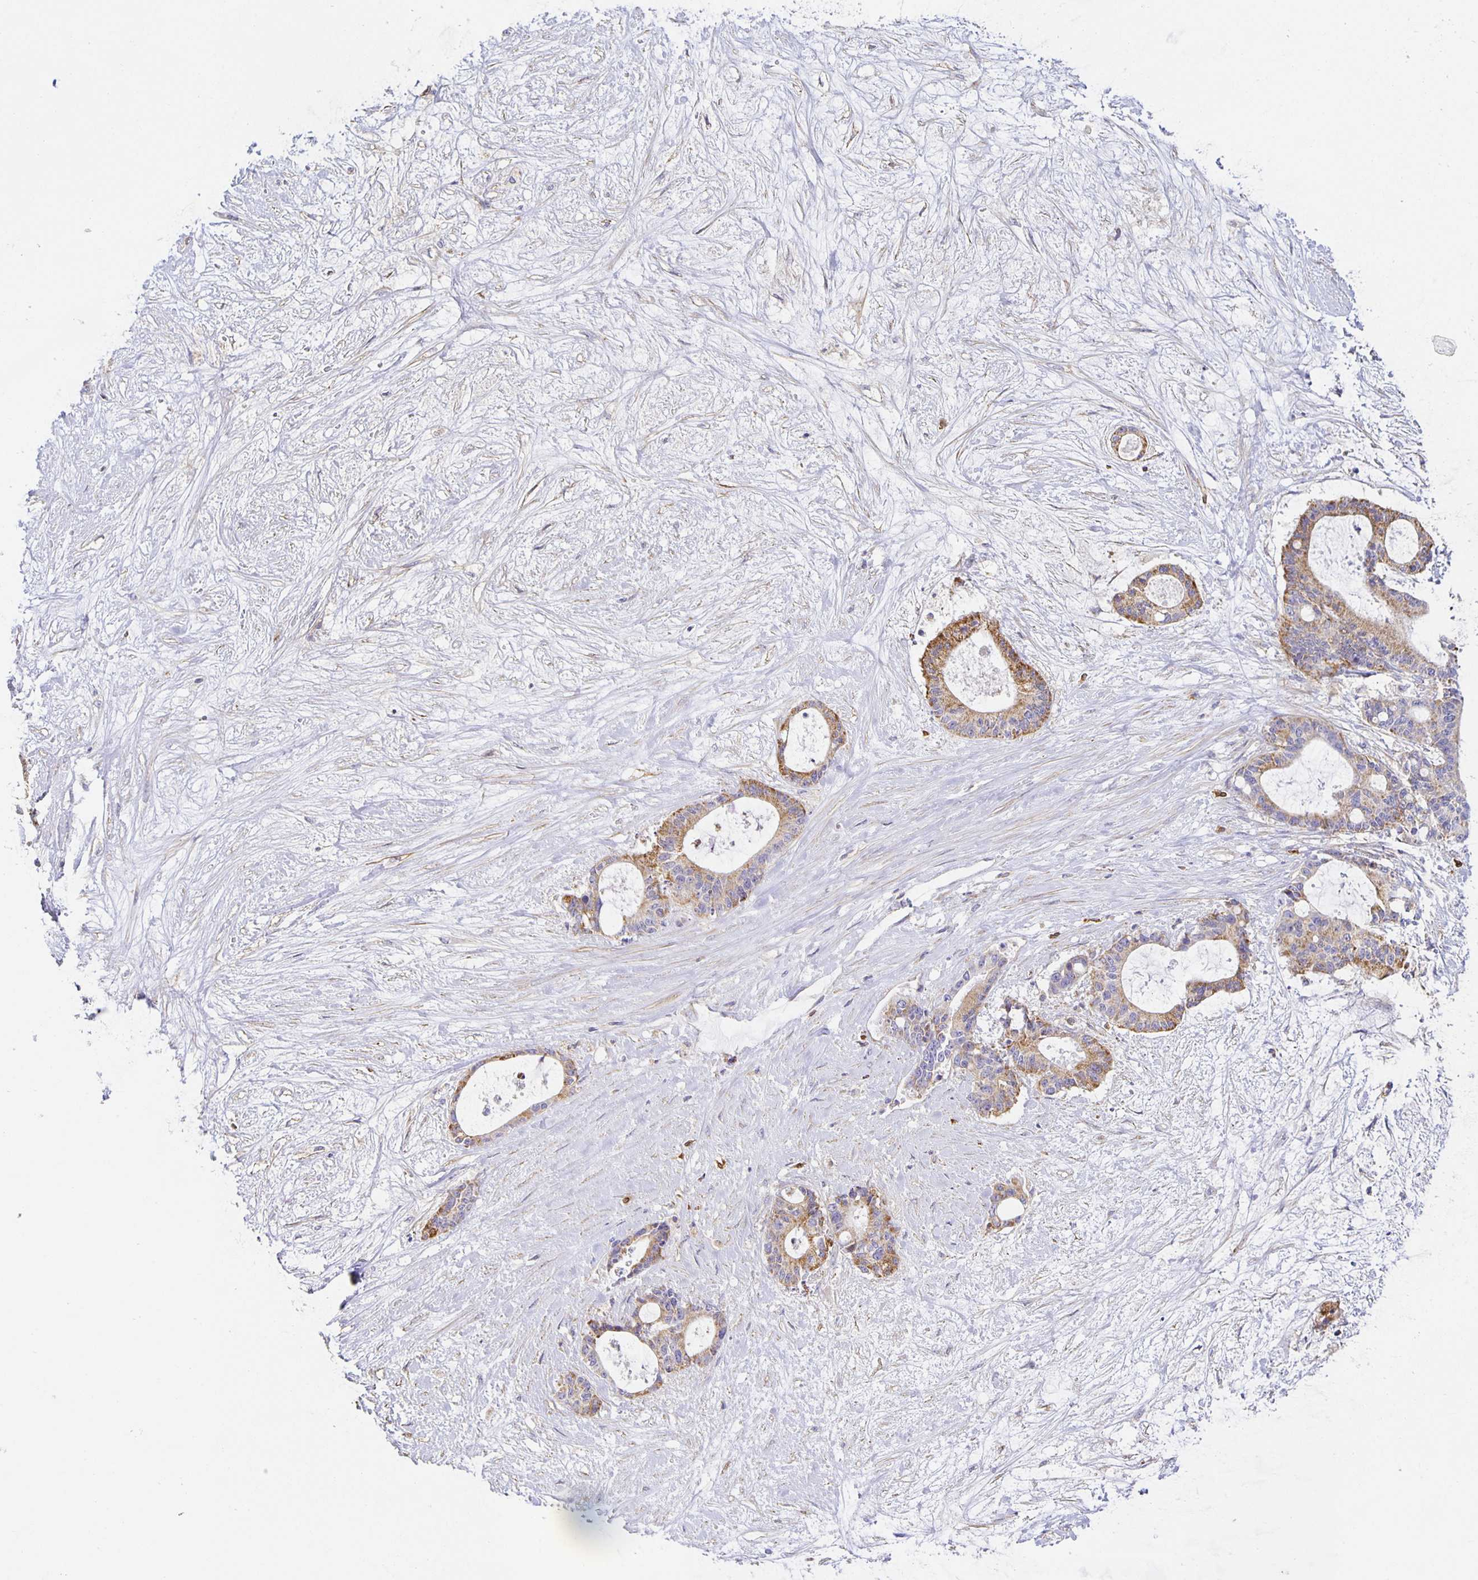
{"staining": {"intensity": "moderate", "quantity": "25%-75%", "location": "cytoplasmic/membranous"}, "tissue": "liver cancer", "cell_type": "Tumor cells", "image_type": "cancer", "snomed": [{"axis": "morphology", "description": "Normal tissue, NOS"}, {"axis": "morphology", "description": "Cholangiocarcinoma"}, {"axis": "topography", "description": "Liver"}, {"axis": "topography", "description": "Peripheral nerve tissue"}], "caption": "IHC (DAB) staining of human liver cancer shows moderate cytoplasmic/membranous protein expression in approximately 25%-75% of tumor cells.", "gene": "FLRT3", "patient": {"sex": "female", "age": 73}}